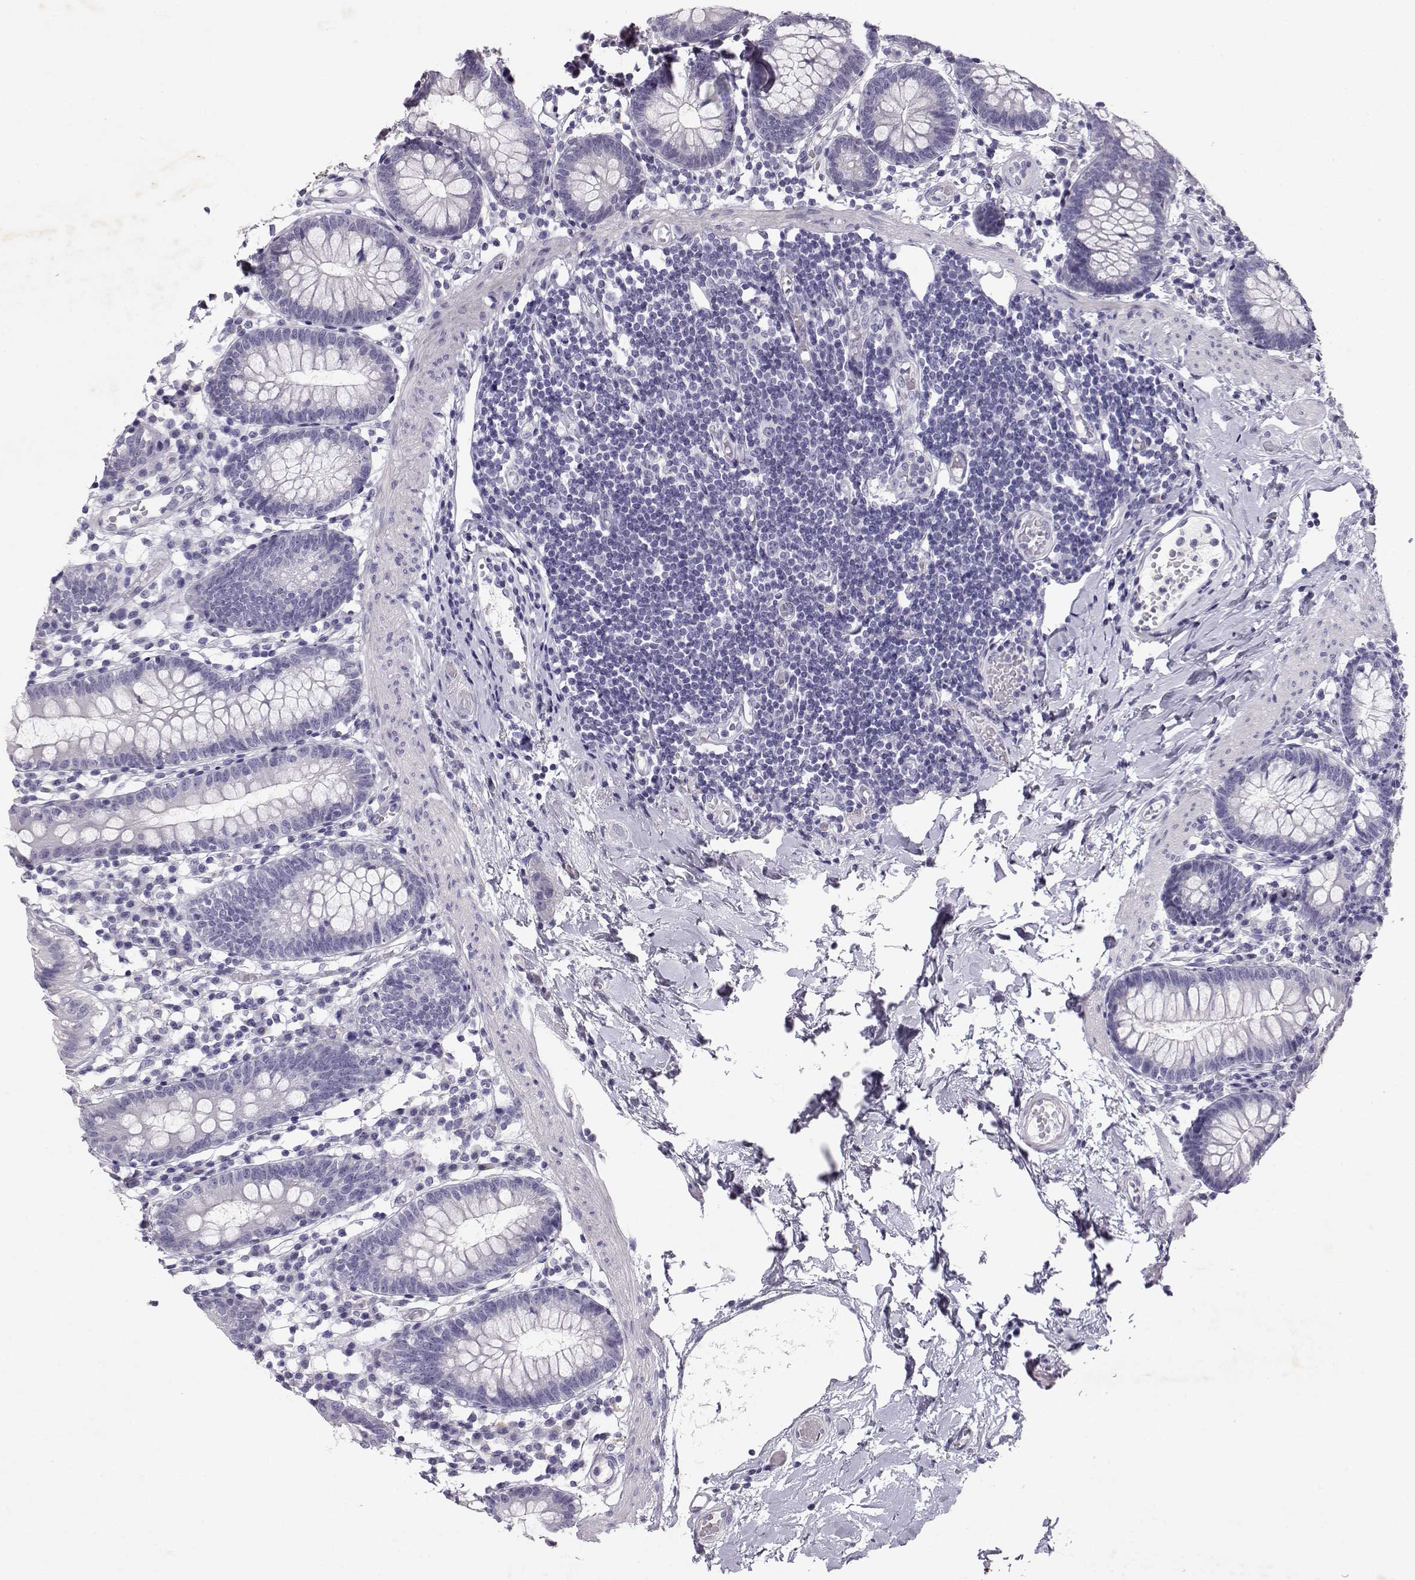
{"staining": {"intensity": "negative", "quantity": "none", "location": "none"}, "tissue": "small intestine", "cell_type": "Glandular cells", "image_type": "normal", "snomed": [{"axis": "morphology", "description": "Normal tissue, NOS"}, {"axis": "topography", "description": "Small intestine"}], "caption": "Micrograph shows no significant protein expression in glandular cells of normal small intestine. The staining was performed using DAB to visualize the protein expression in brown, while the nuclei were stained in blue with hematoxylin (Magnification: 20x).", "gene": "RD3", "patient": {"sex": "female", "age": 90}}